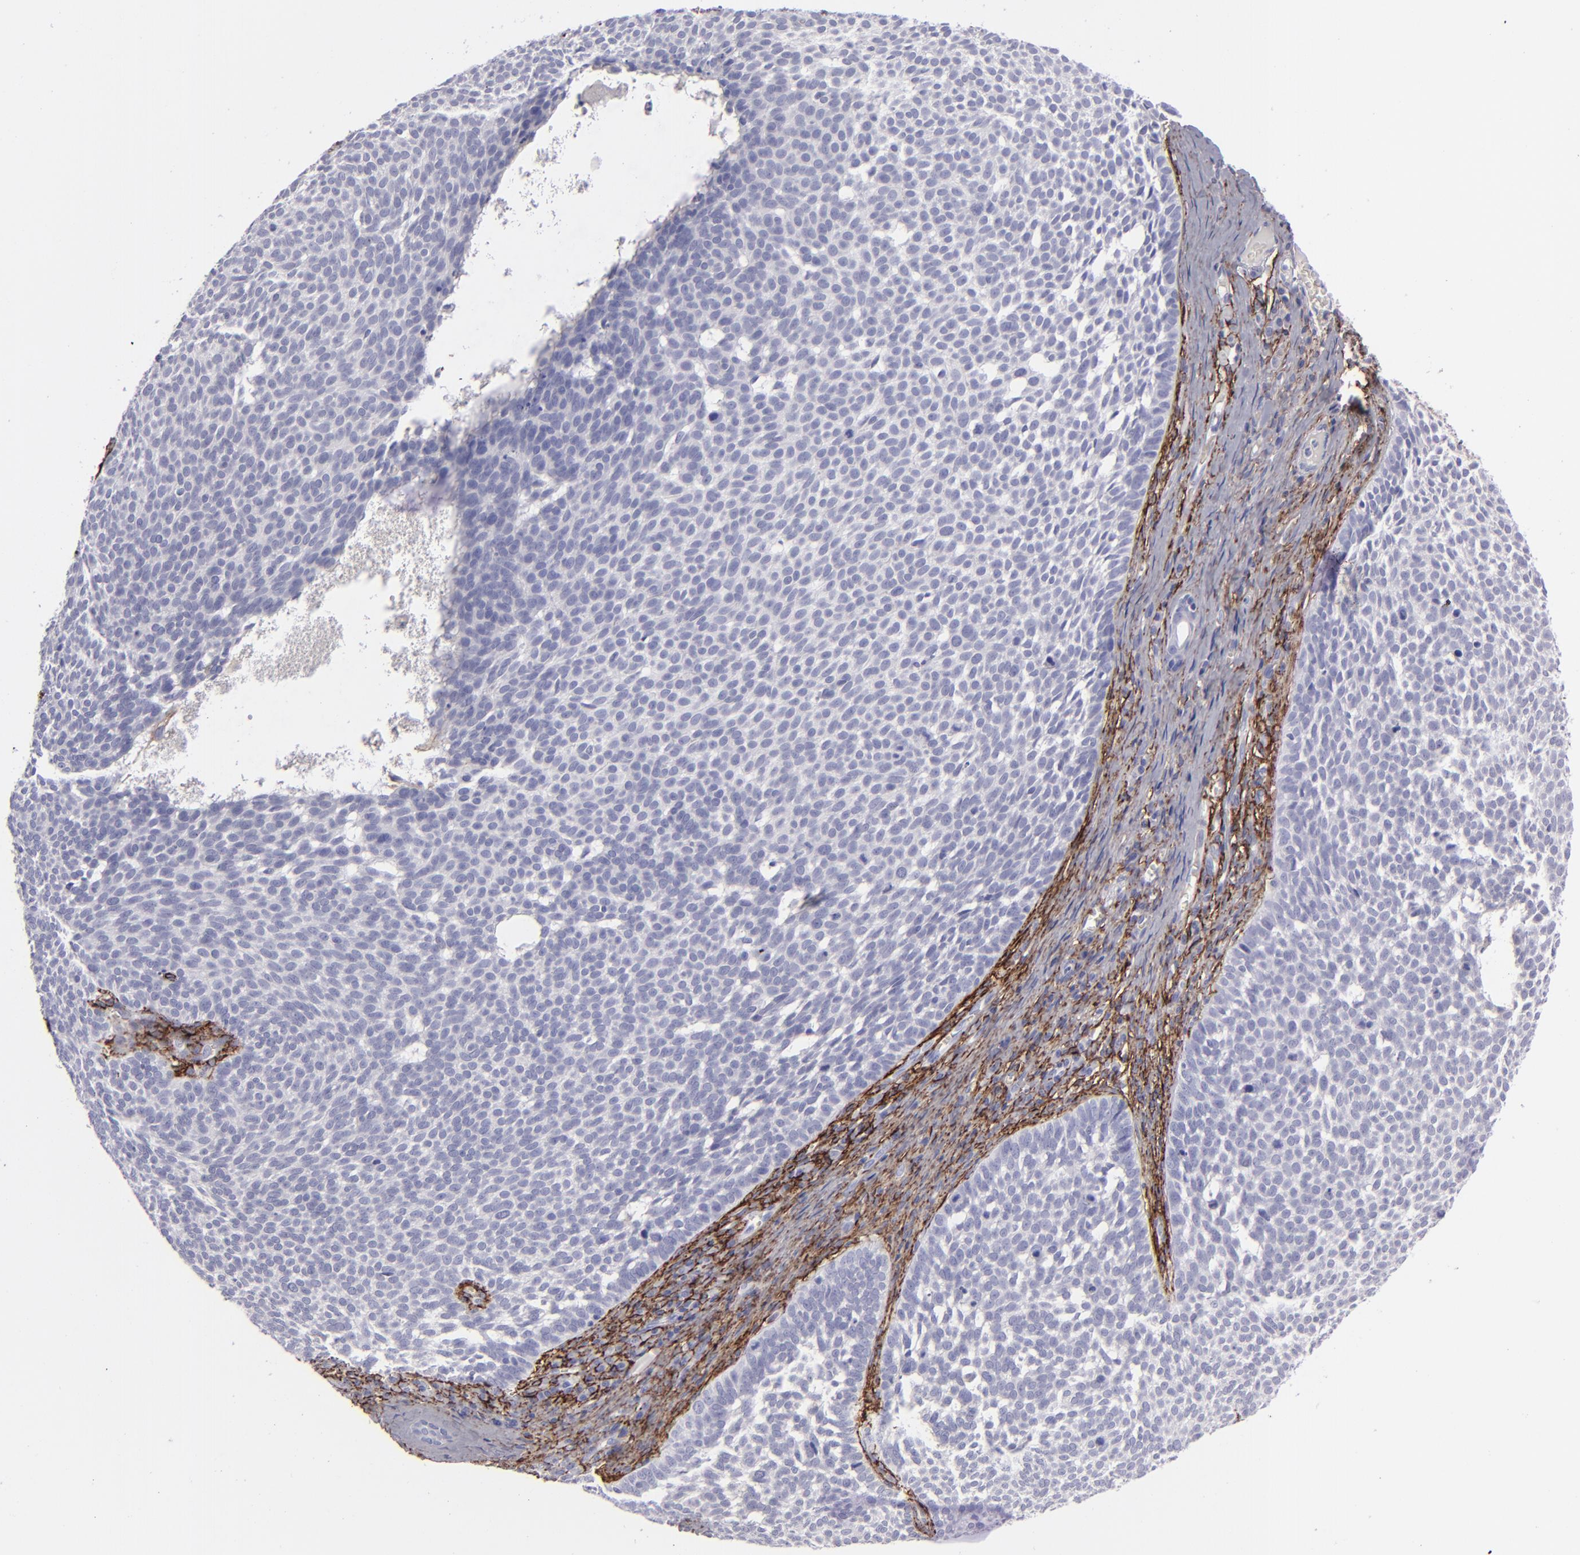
{"staining": {"intensity": "negative", "quantity": "none", "location": "none"}, "tissue": "skin cancer", "cell_type": "Tumor cells", "image_type": "cancer", "snomed": [{"axis": "morphology", "description": "Basal cell carcinoma"}, {"axis": "topography", "description": "Skin"}], "caption": "Tumor cells show no significant expression in skin cancer (basal cell carcinoma). (Immunohistochemistry, brightfield microscopy, high magnification).", "gene": "ANPEP", "patient": {"sex": "male", "age": 63}}